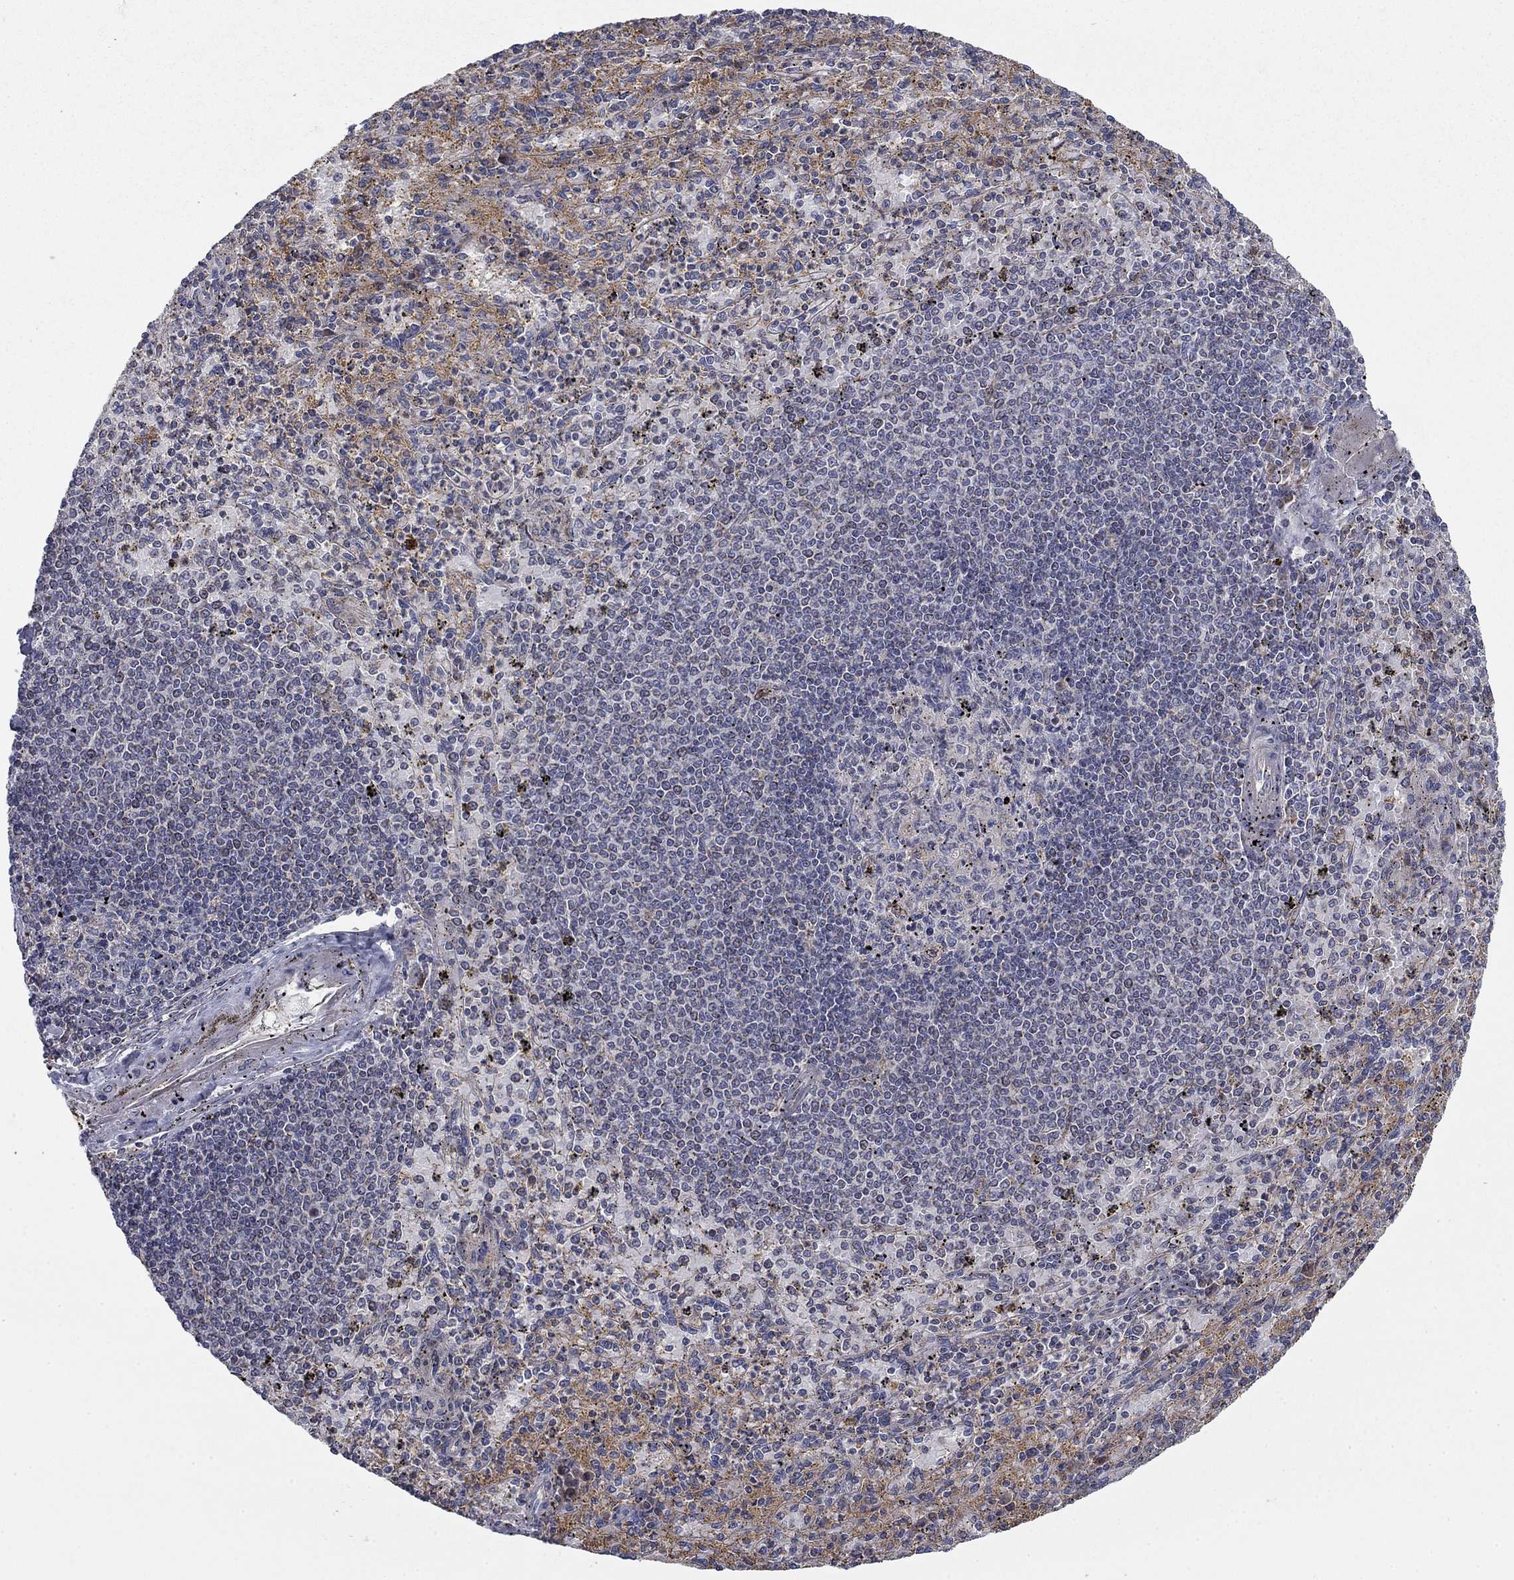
{"staining": {"intensity": "negative", "quantity": "none", "location": "none"}, "tissue": "spleen", "cell_type": "Cells in red pulp", "image_type": "normal", "snomed": [{"axis": "morphology", "description": "Normal tissue, NOS"}, {"axis": "topography", "description": "Spleen"}], "caption": "Immunohistochemical staining of benign spleen shows no significant staining in cells in red pulp. (Brightfield microscopy of DAB immunohistochemistry at high magnification).", "gene": "MMAA", "patient": {"sex": "male", "age": 60}}